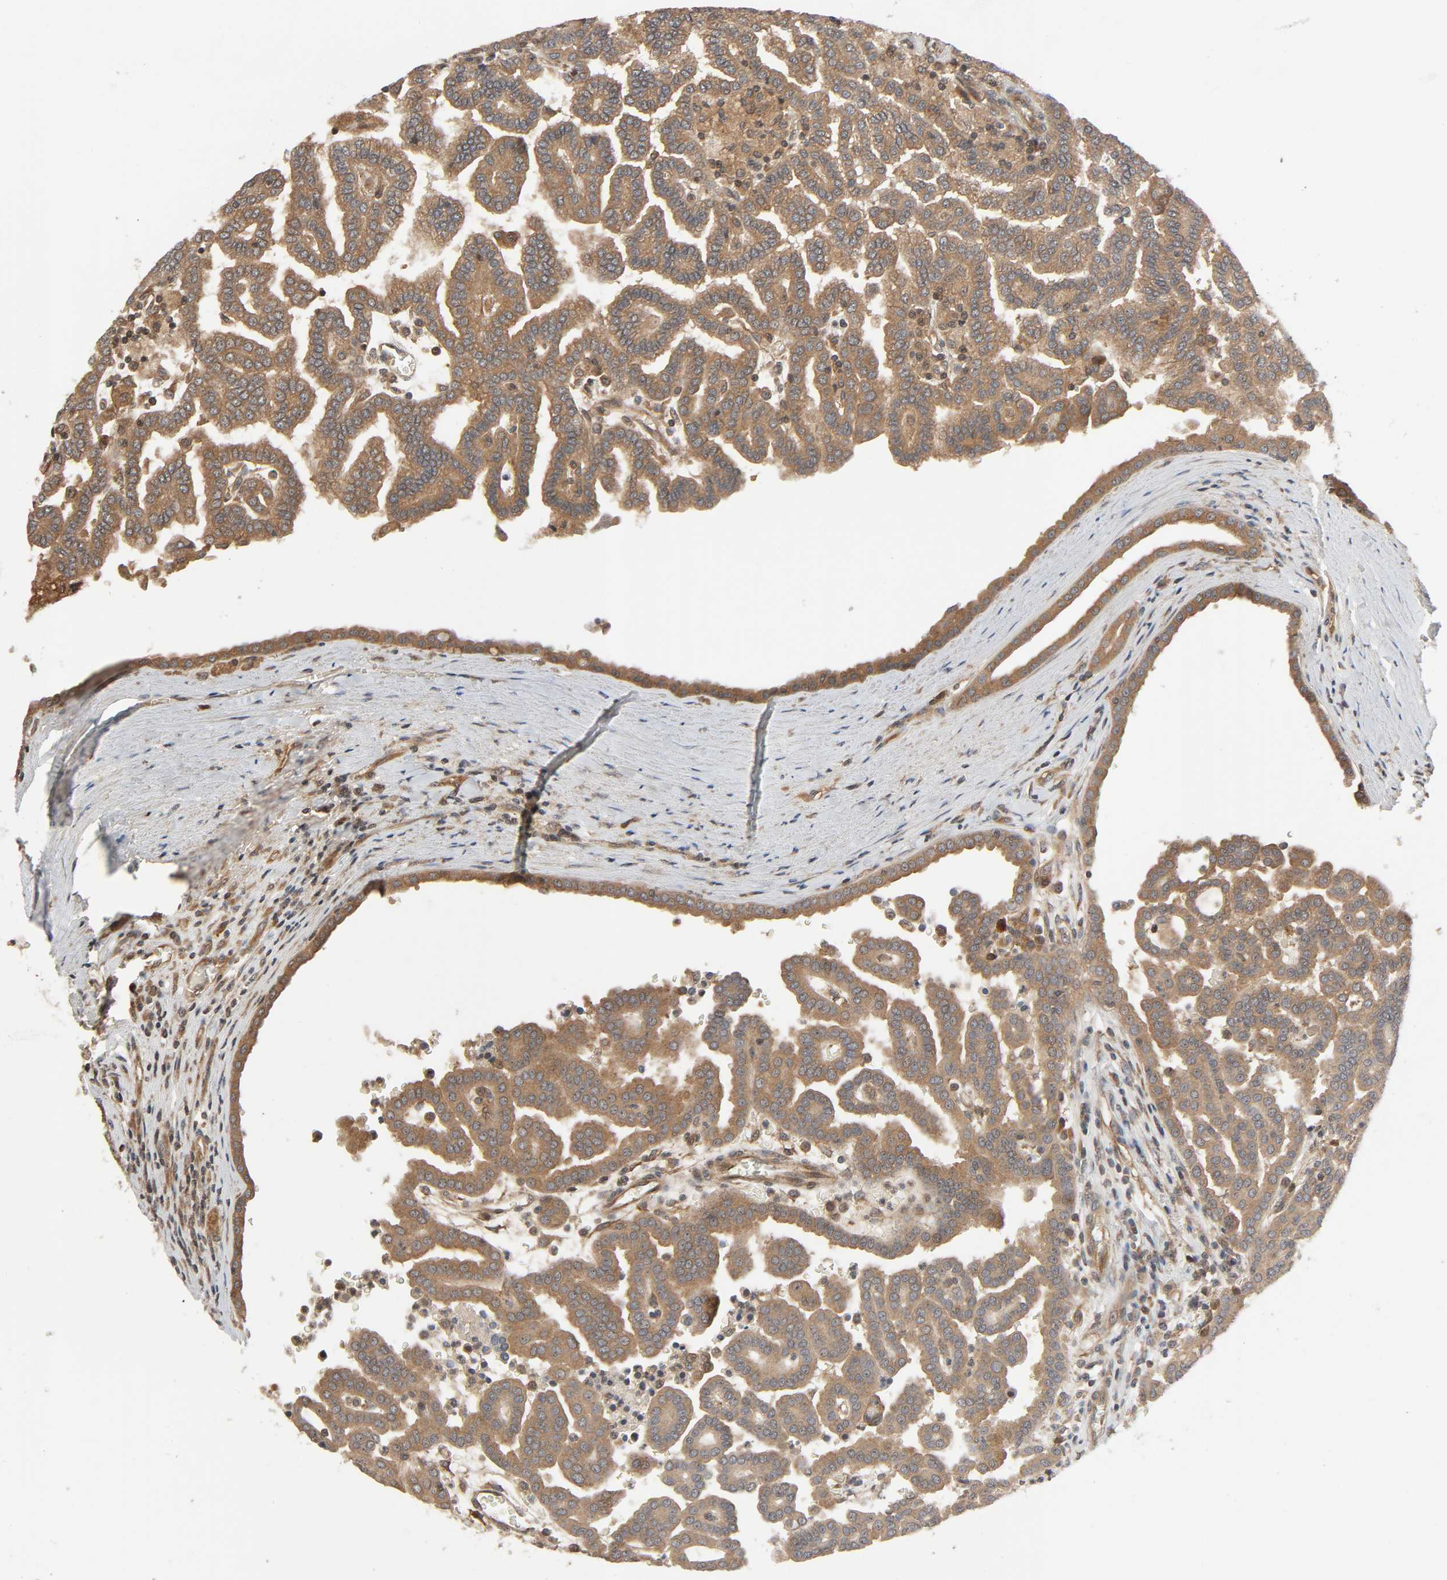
{"staining": {"intensity": "moderate", "quantity": ">75%", "location": "cytoplasmic/membranous"}, "tissue": "renal cancer", "cell_type": "Tumor cells", "image_type": "cancer", "snomed": [{"axis": "morphology", "description": "Adenocarcinoma, NOS"}, {"axis": "topography", "description": "Kidney"}], "caption": "Protein staining of adenocarcinoma (renal) tissue displays moderate cytoplasmic/membranous positivity in approximately >75% of tumor cells. (IHC, brightfield microscopy, high magnification).", "gene": "PPP2R1B", "patient": {"sex": "male", "age": 61}}